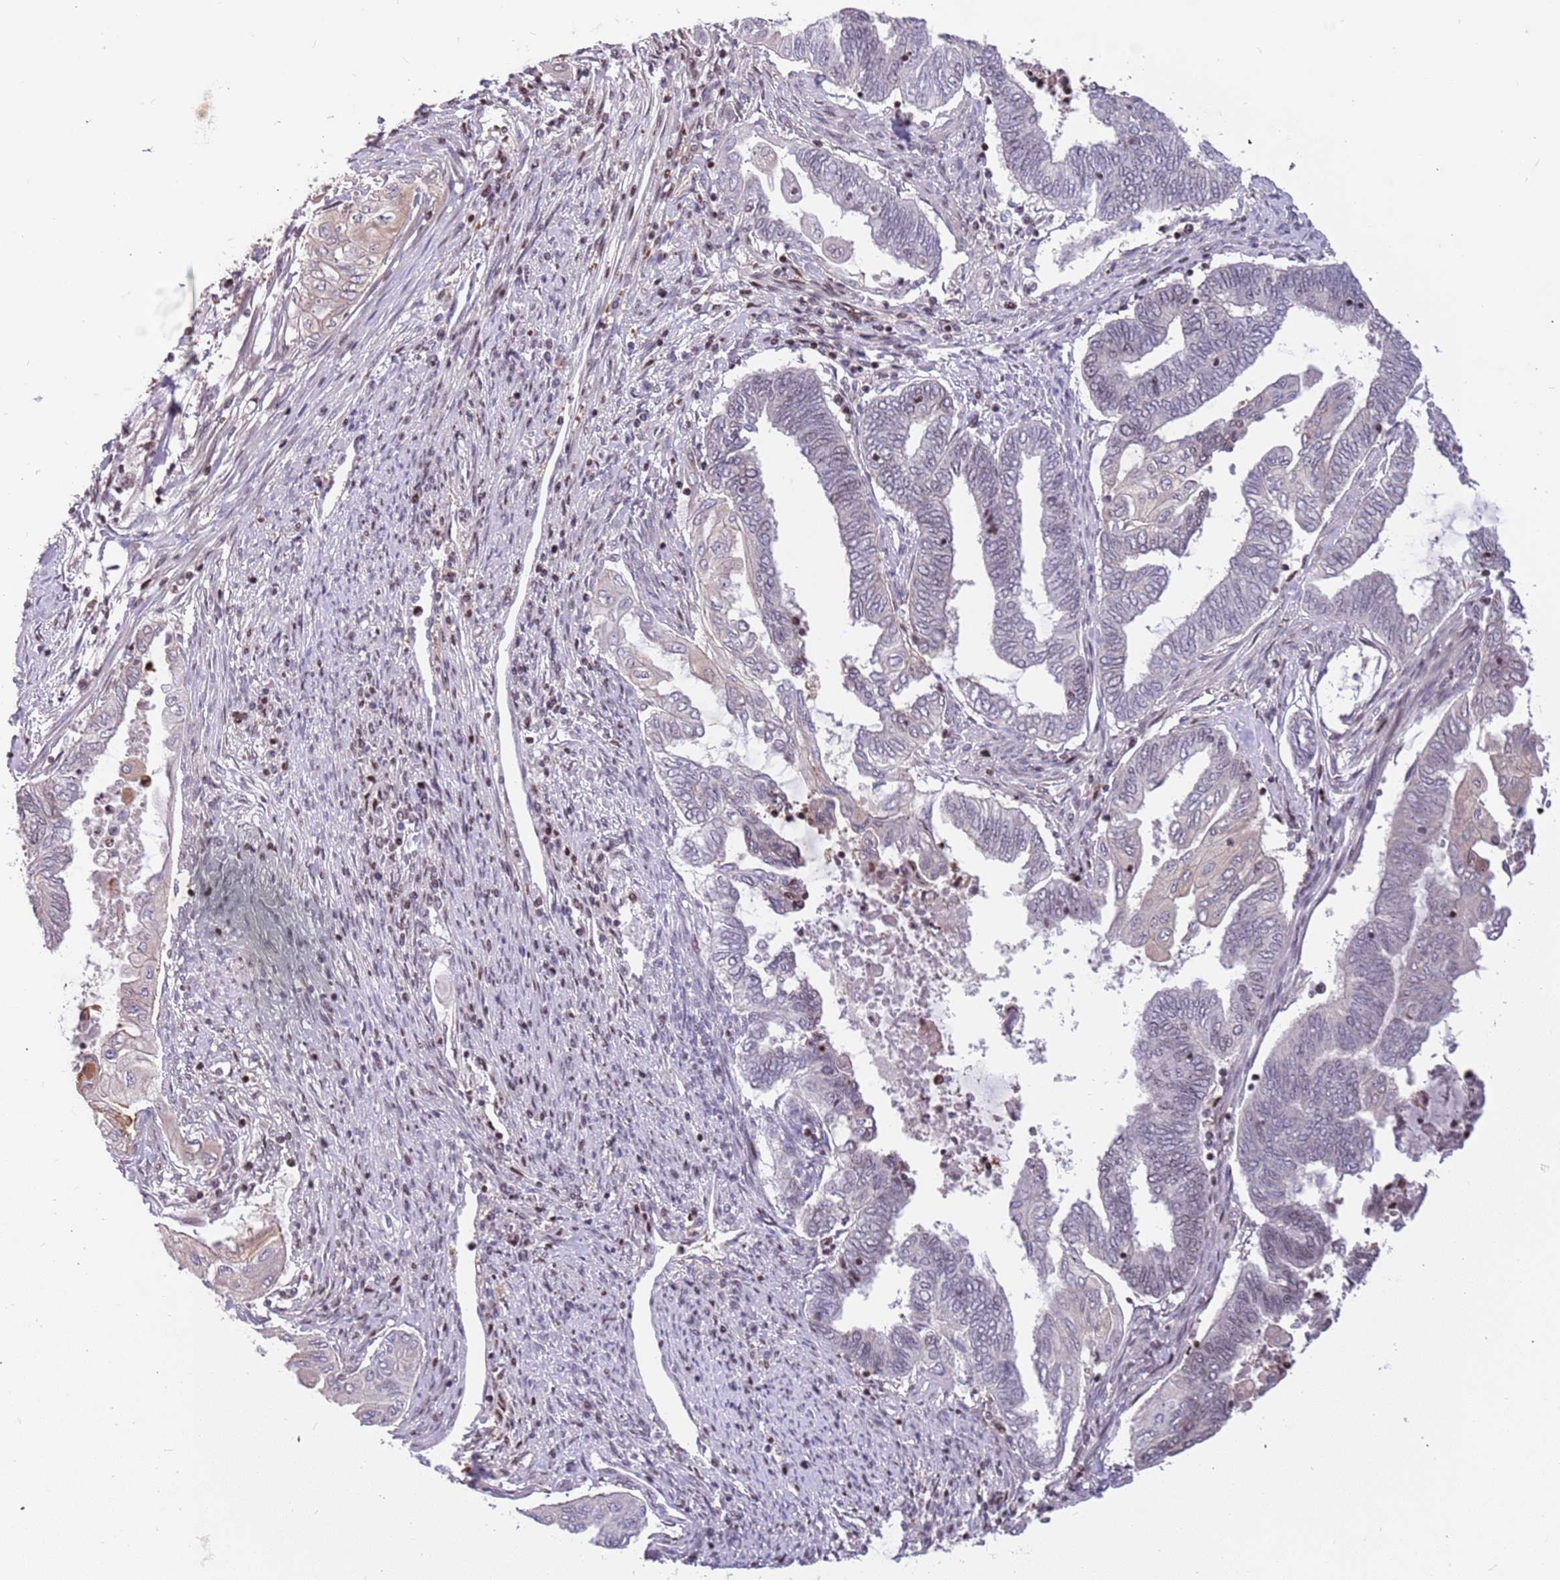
{"staining": {"intensity": "negative", "quantity": "none", "location": "none"}, "tissue": "endometrial cancer", "cell_type": "Tumor cells", "image_type": "cancer", "snomed": [{"axis": "morphology", "description": "Adenocarcinoma, NOS"}, {"axis": "topography", "description": "Uterus"}, {"axis": "topography", "description": "Endometrium"}], "caption": "This is a image of immunohistochemistry staining of endometrial adenocarcinoma, which shows no positivity in tumor cells.", "gene": "ARHGEF5", "patient": {"sex": "female", "age": 70}}